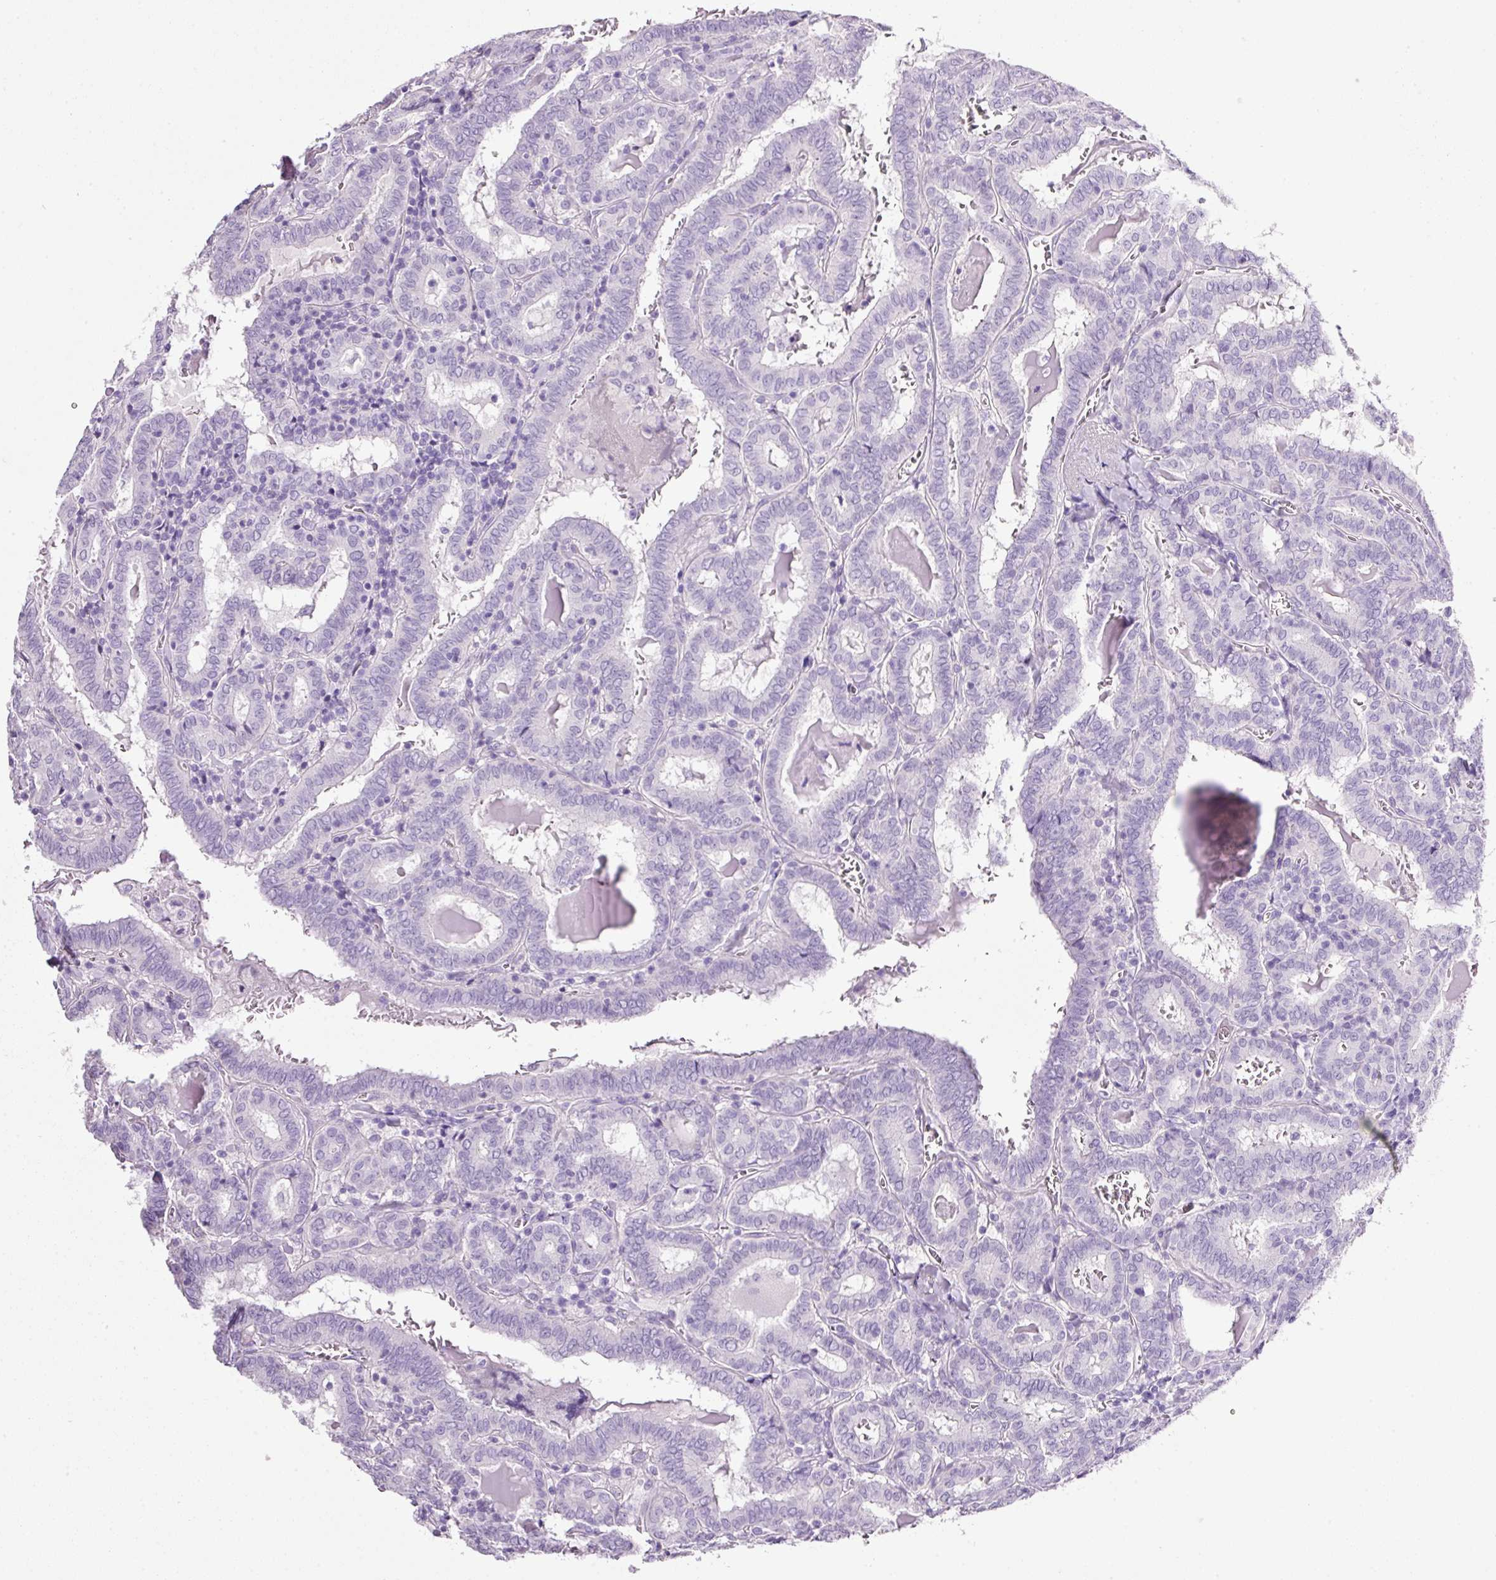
{"staining": {"intensity": "negative", "quantity": "none", "location": "none"}, "tissue": "thyroid cancer", "cell_type": "Tumor cells", "image_type": "cancer", "snomed": [{"axis": "morphology", "description": "Papillary adenocarcinoma, NOS"}, {"axis": "topography", "description": "Thyroid gland"}], "caption": "The immunohistochemistry (IHC) histopathology image has no significant staining in tumor cells of papillary adenocarcinoma (thyroid) tissue.", "gene": "BSND", "patient": {"sex": "female", "age": 72}}